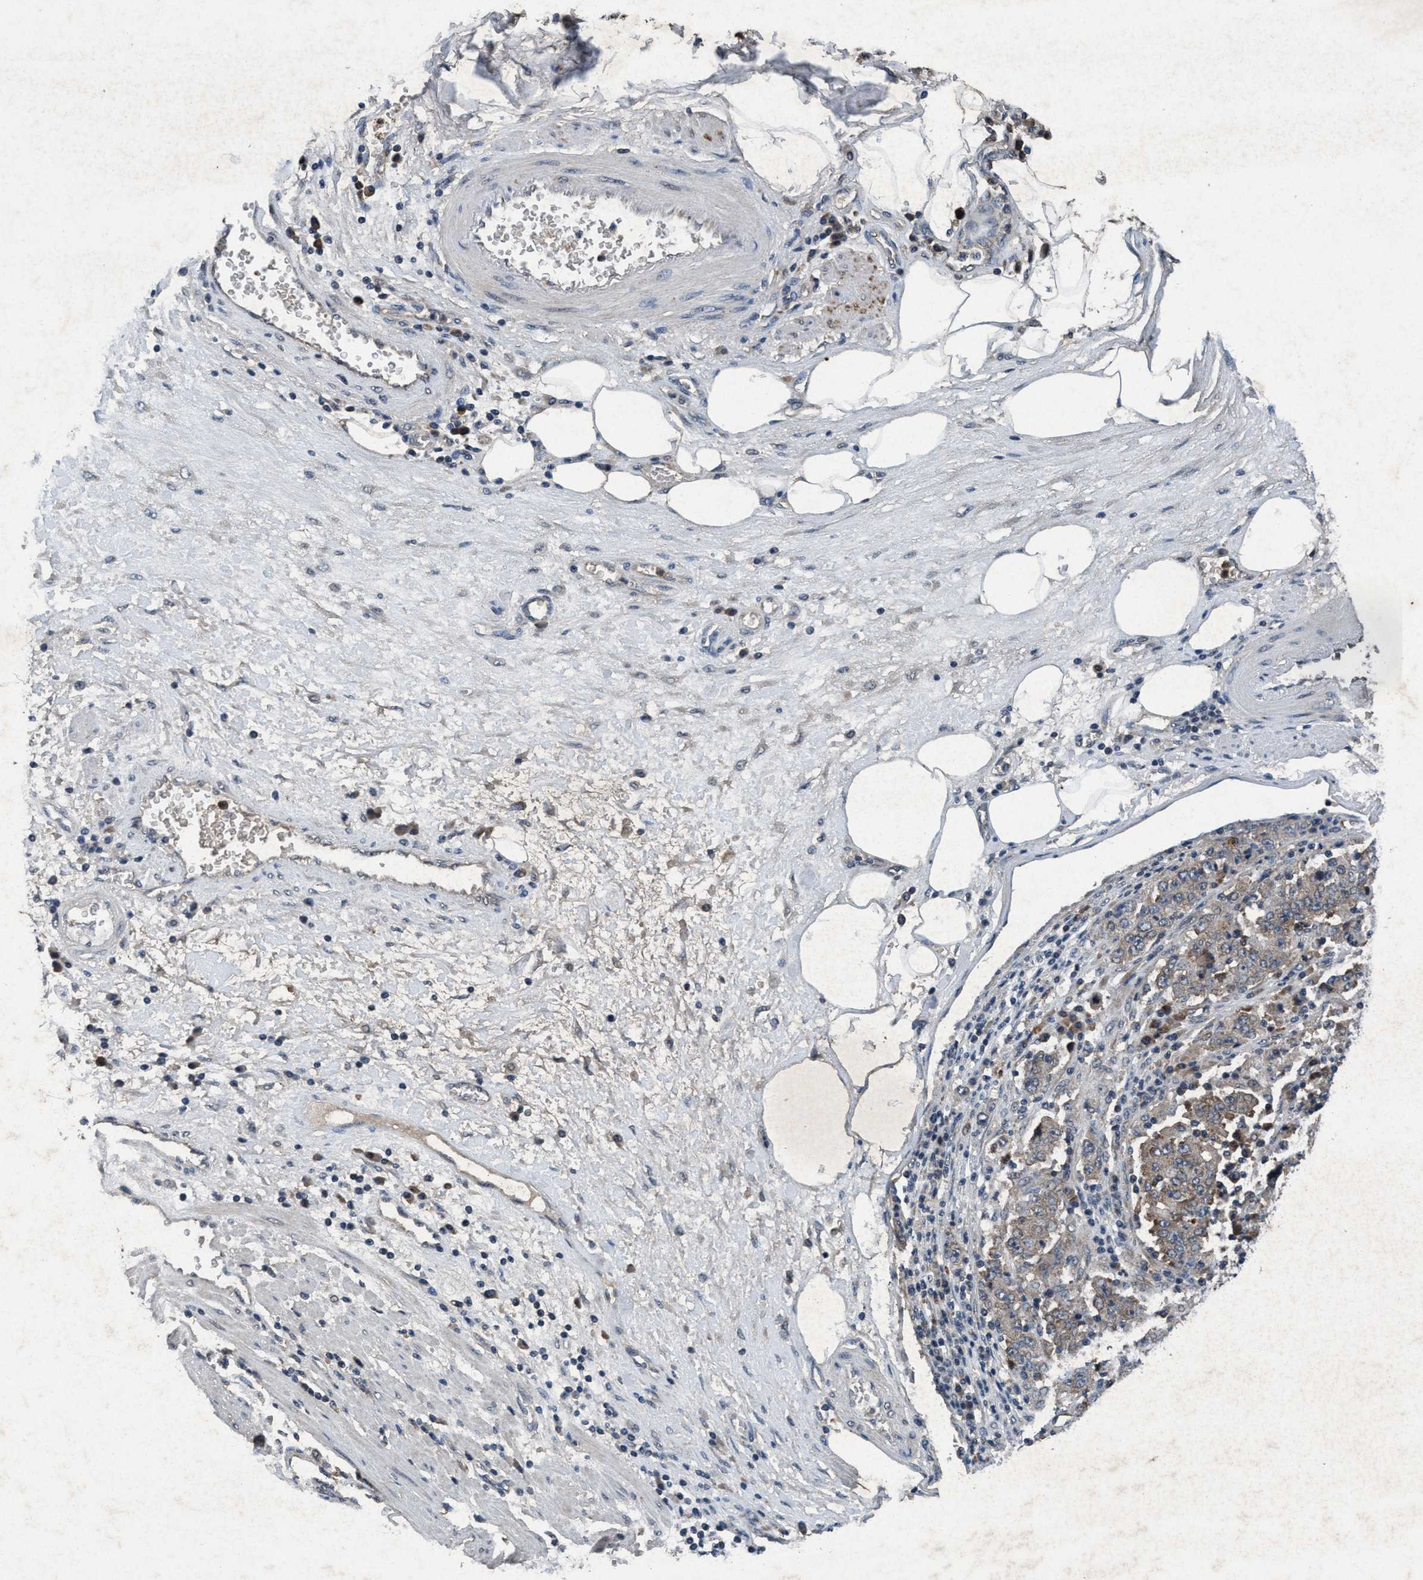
{"staining": {"intensity": "weak", "quantity": "25%-75%", "location": "cytoplasmic/membranous"}, "tissue": "stomach cancer", "cell_type": "Tumor cells", "image_type": "cancer", "snomed": [{"axis": "morphology", "description": "Normal tissue, NOS"}, {"axis": "morphology", "description": "Adenocarcinoma, NOS"}, {"axis": "topography", "description": "Stomach, upper"}, {"axis": "topography", "description": "Stomach"}], "caption": "There is low levels of weak cytoplasmic/membranous expression in tumor cells of adenocarcinoma (stomach), as demonstrated by immunohistochemical staining (brown color).", "gene": "AKT1S1", "patient": {"sex": "male", "age": 59}}